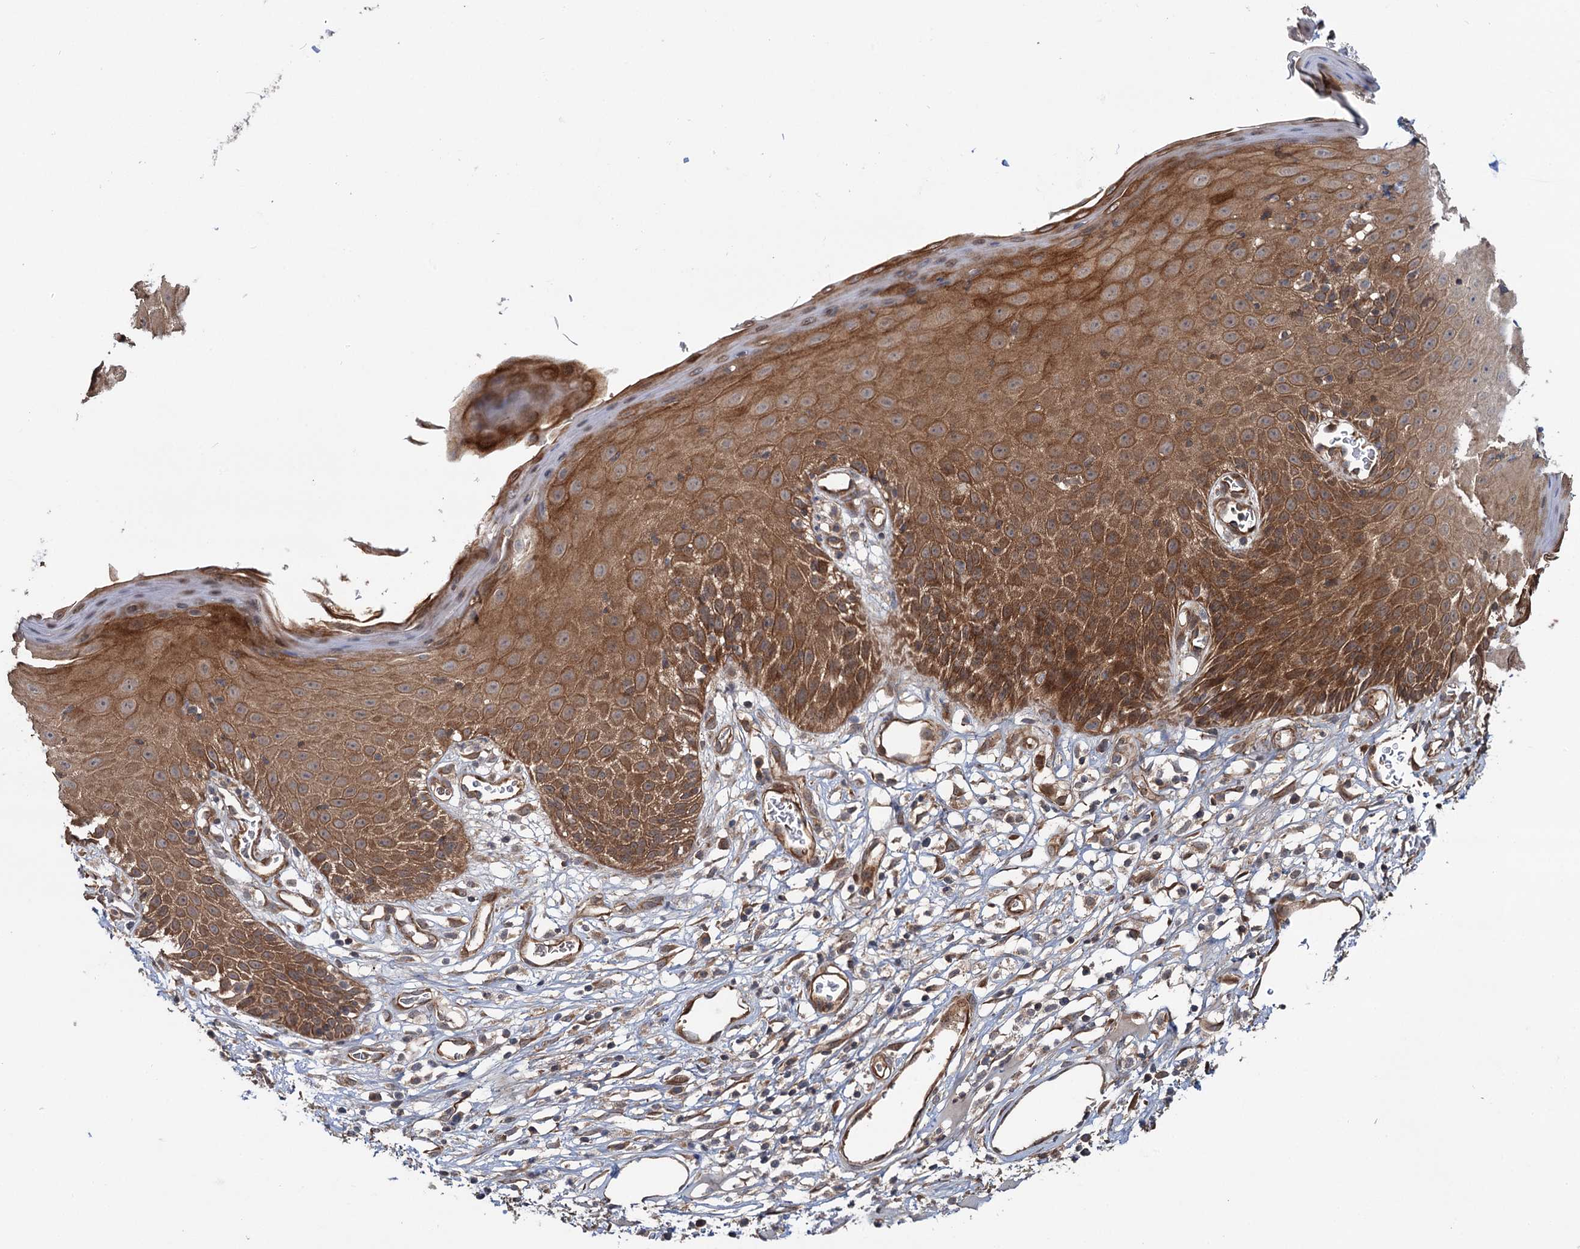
{"staining": {"intensity": "strong", "quantity": ">75%", "location": "cytoplasmic/membranous"}, "tissue": "skin", "cell_type": "Epidermal cells", "image_type": "normal", "snomed": [{"axis": "morphology", "description": "Normal tissue, NOS"}, {"axis": "topography", "description": "Vulva"}], "caption": "DAB immunohistochemical staining of benign human skin demonstrates strong cytoplasmic/membranous protein staining in about >75% of epidermal cells. Ihc stains the protein of interest in brown and the nuclei are stained blue.", "gene": "ADGRG4", "patient": {"sex": "female", "age": 68}}